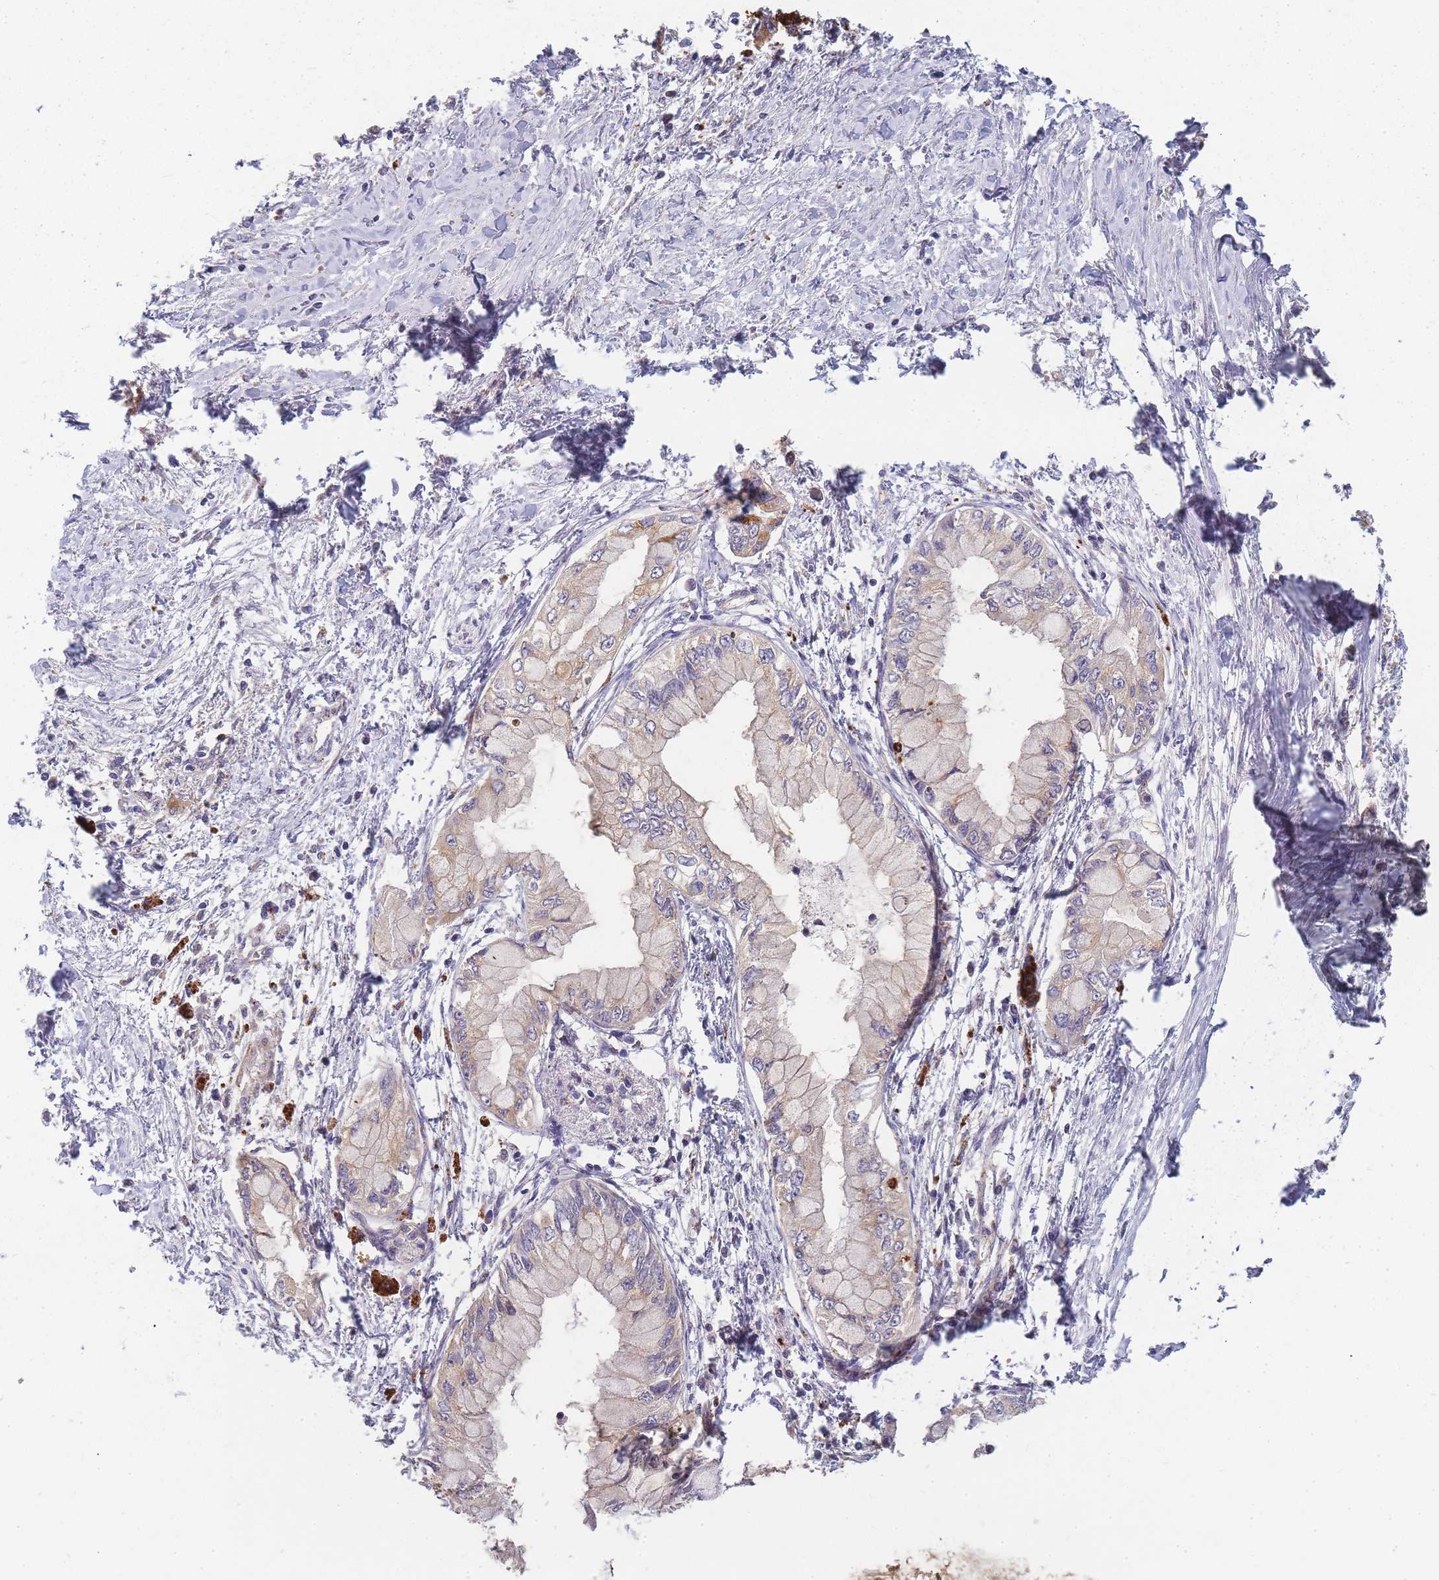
{"staining": {"intensity": "moderate", "quantity": "<25%", "location": "cytoplasmic/membranous"}, "tissue": "pancreatic cancer", "cell_type": "Tumor cells", "image_type": "cancer", "snomed": [{"axis": "morphology", "description": "Adenocarcinoma, NOS"}, {"axis": "topography", "description": "Pancreas"}], "caption": "This photomicrograph displays pancreatic cancer (adenocarcinoma) stained with immunohistochemistry (IHC) to label a protein in brown. The cytoplasmic/membranous of tumor cells show moderate positivity for the protein. Nuclei are counter-stained blue.", "gene": "ATG5", "patient": {"sex": "male", "age": 48}}